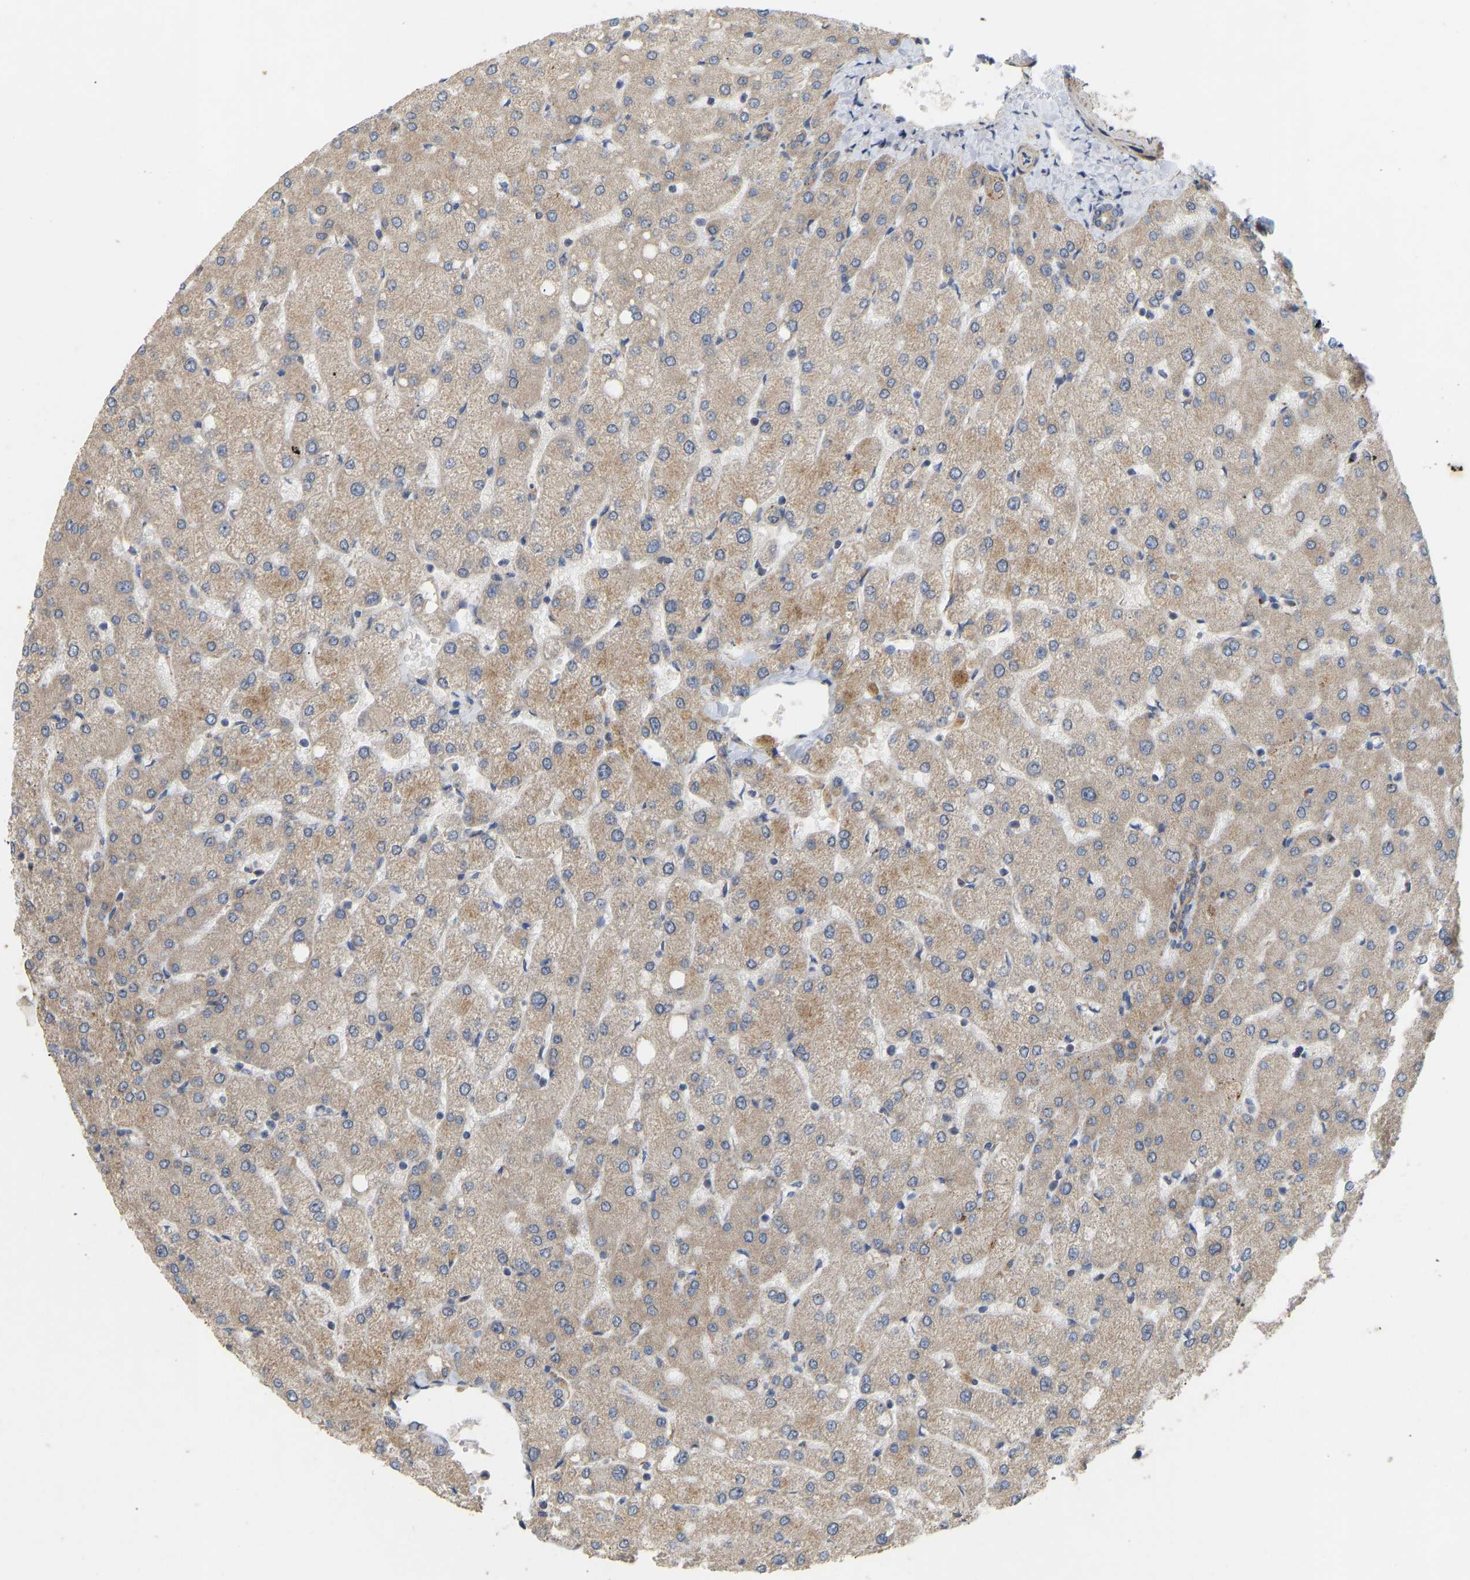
{"staining": {"intensity": "weak", "quantity": "25%-75%", "location": "cytoplasmic/membranous"}, "tissue": "liver", "cell_type": "Cholangiocytes", "image_type": "normal", "snomed": [{"axis": "morphology", "description": "Normal tissue, NOS"}, {"axis": "topography", "description": "Liver"}], "caption": "Protein analysis of benign liver displays weak cytoplasmic/membranous positivity in approximately 25%-75% of cholangiocytes. The protein is stained brown, and the nuclei are stained in blue (DAB (3,3'-diaminobenzidine) IHC with brightfield microscopy, high magnification).", "gene": "HACD2", "patient": {"sex": "female", "age": 54}}